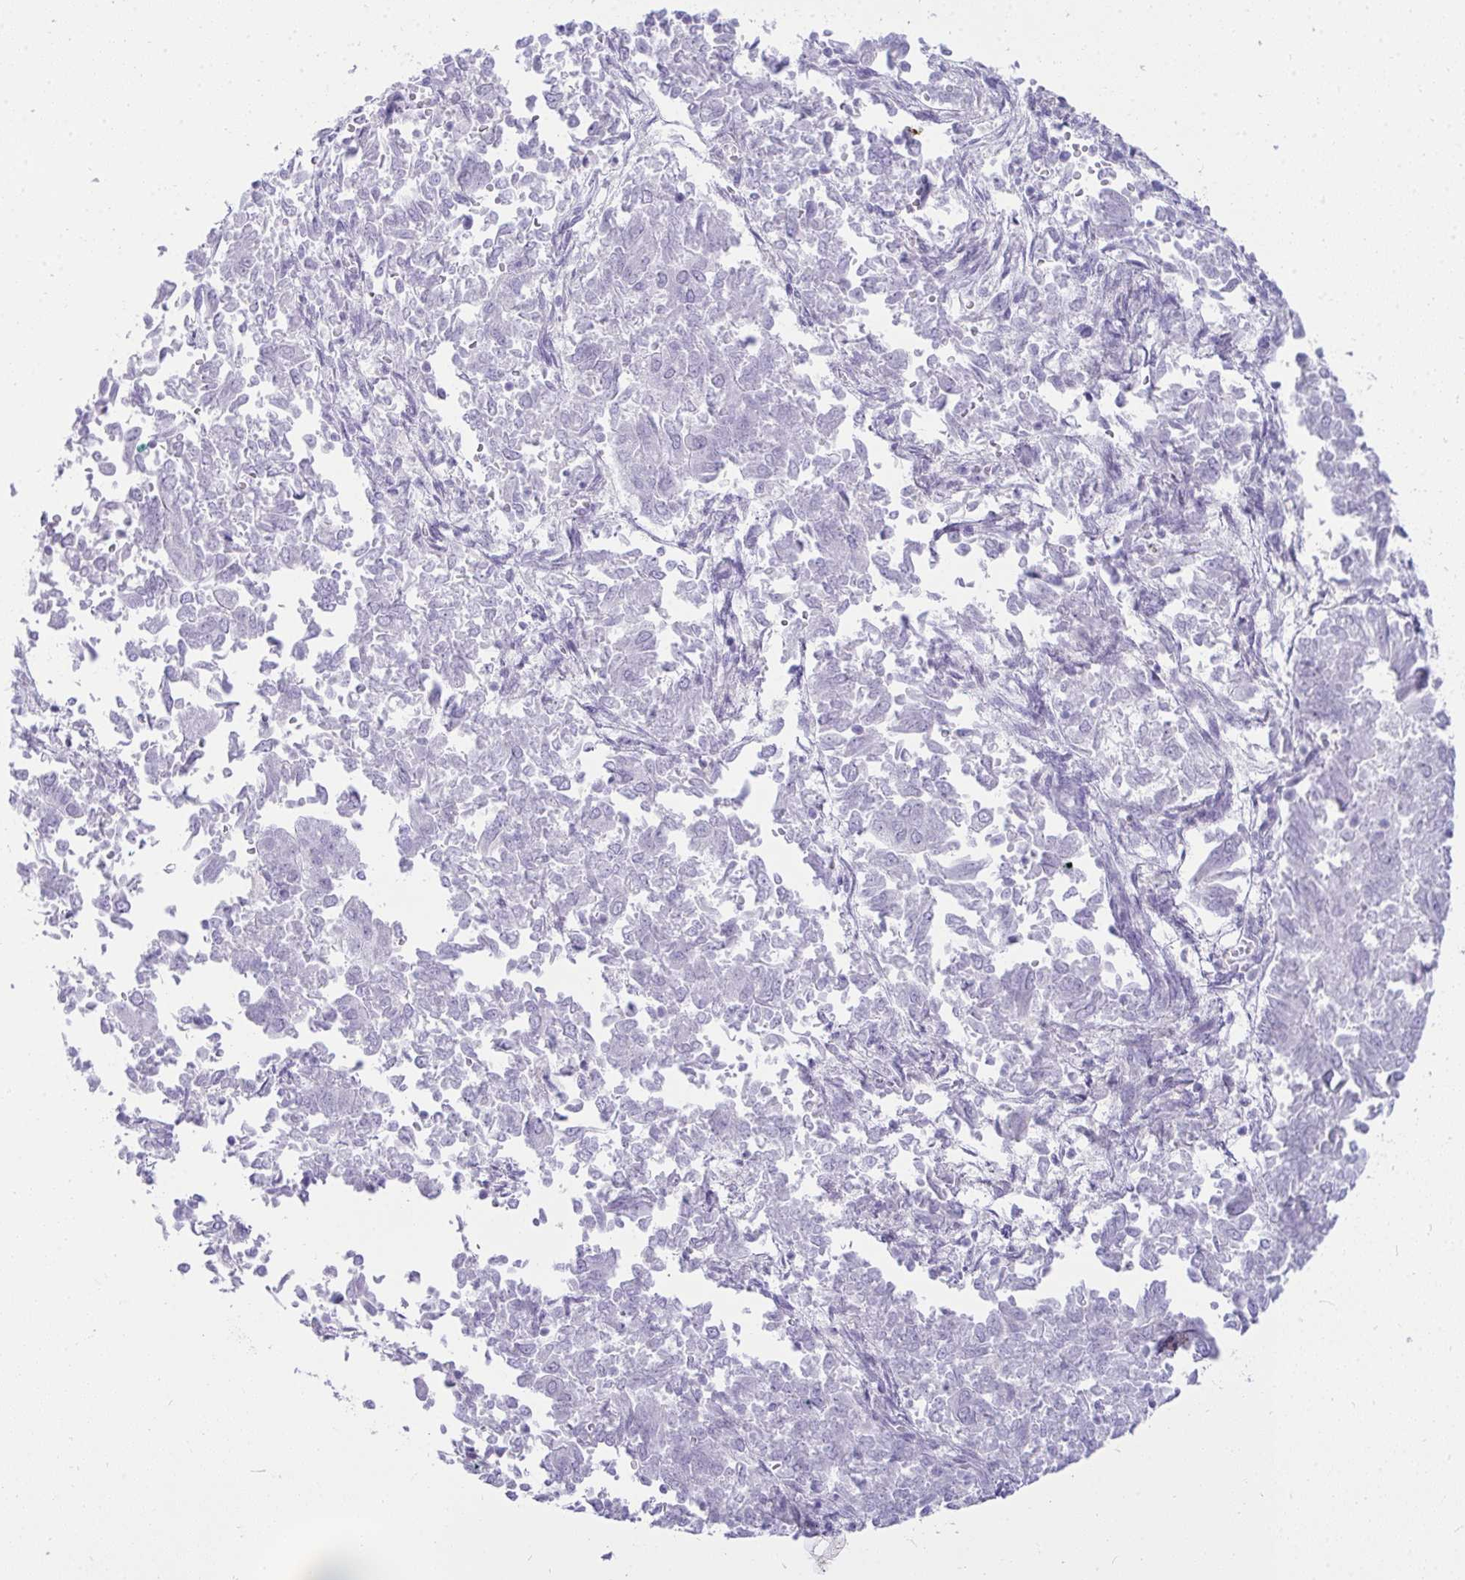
{"staining": {"intensity": "negative", "quantity": "none", "location": "none"}, "tissue": "endometrial cancer", "cell_type": "Tumor cells", "image_type": "cancer", "snomed": [{"axis": "morphology", "description": "Adenocarcinoma, NOS"}, {"axis": "topography", "description": "Endometrium"}], "caption": "This is an immunohistochemistry (IHC) image of endometrial cancer. There is no expression in tumor cells.", "gene": "HSPB6", "patient": {"sex": "female", "age": 65}}